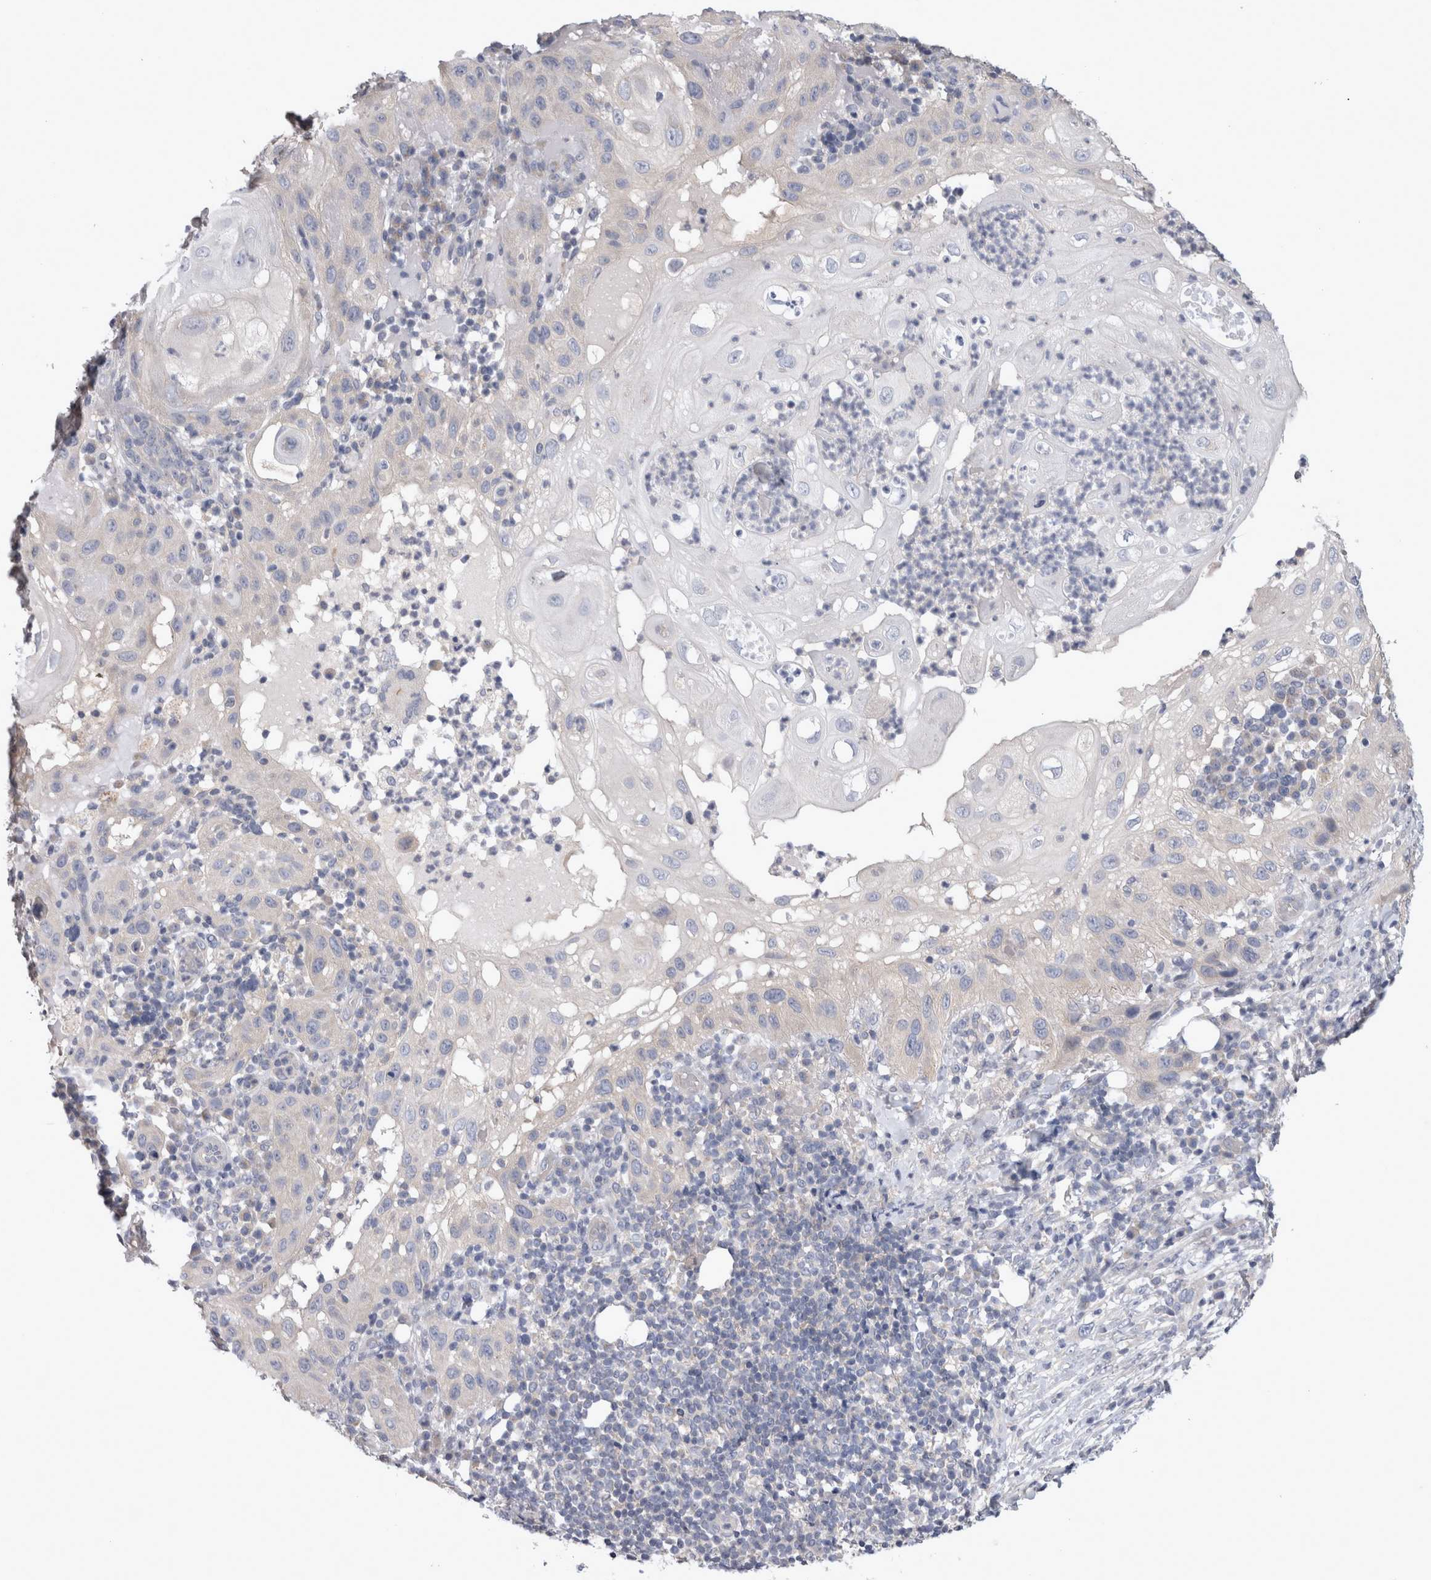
{"staining": {"intensity": "negative", "quantity": "none", "location": "none"}, "tissue": "skin cancer", "cell_type": "Tumor cells", "image_type": "cancer", "snomed": [{"axis": "morphology", "description": "Normal tissue, NOS"}, {"axis": "morphology", "description": "Squamous cell carcinoma, NOS"}, {"axis": "topography", "description": "Skin"}], "caption": "Tumor cells are negative for protein expression in human skin squamous cell carcinoma.", "gene": "LRRC40", "patient": {"sex": "female", "age": 96}}